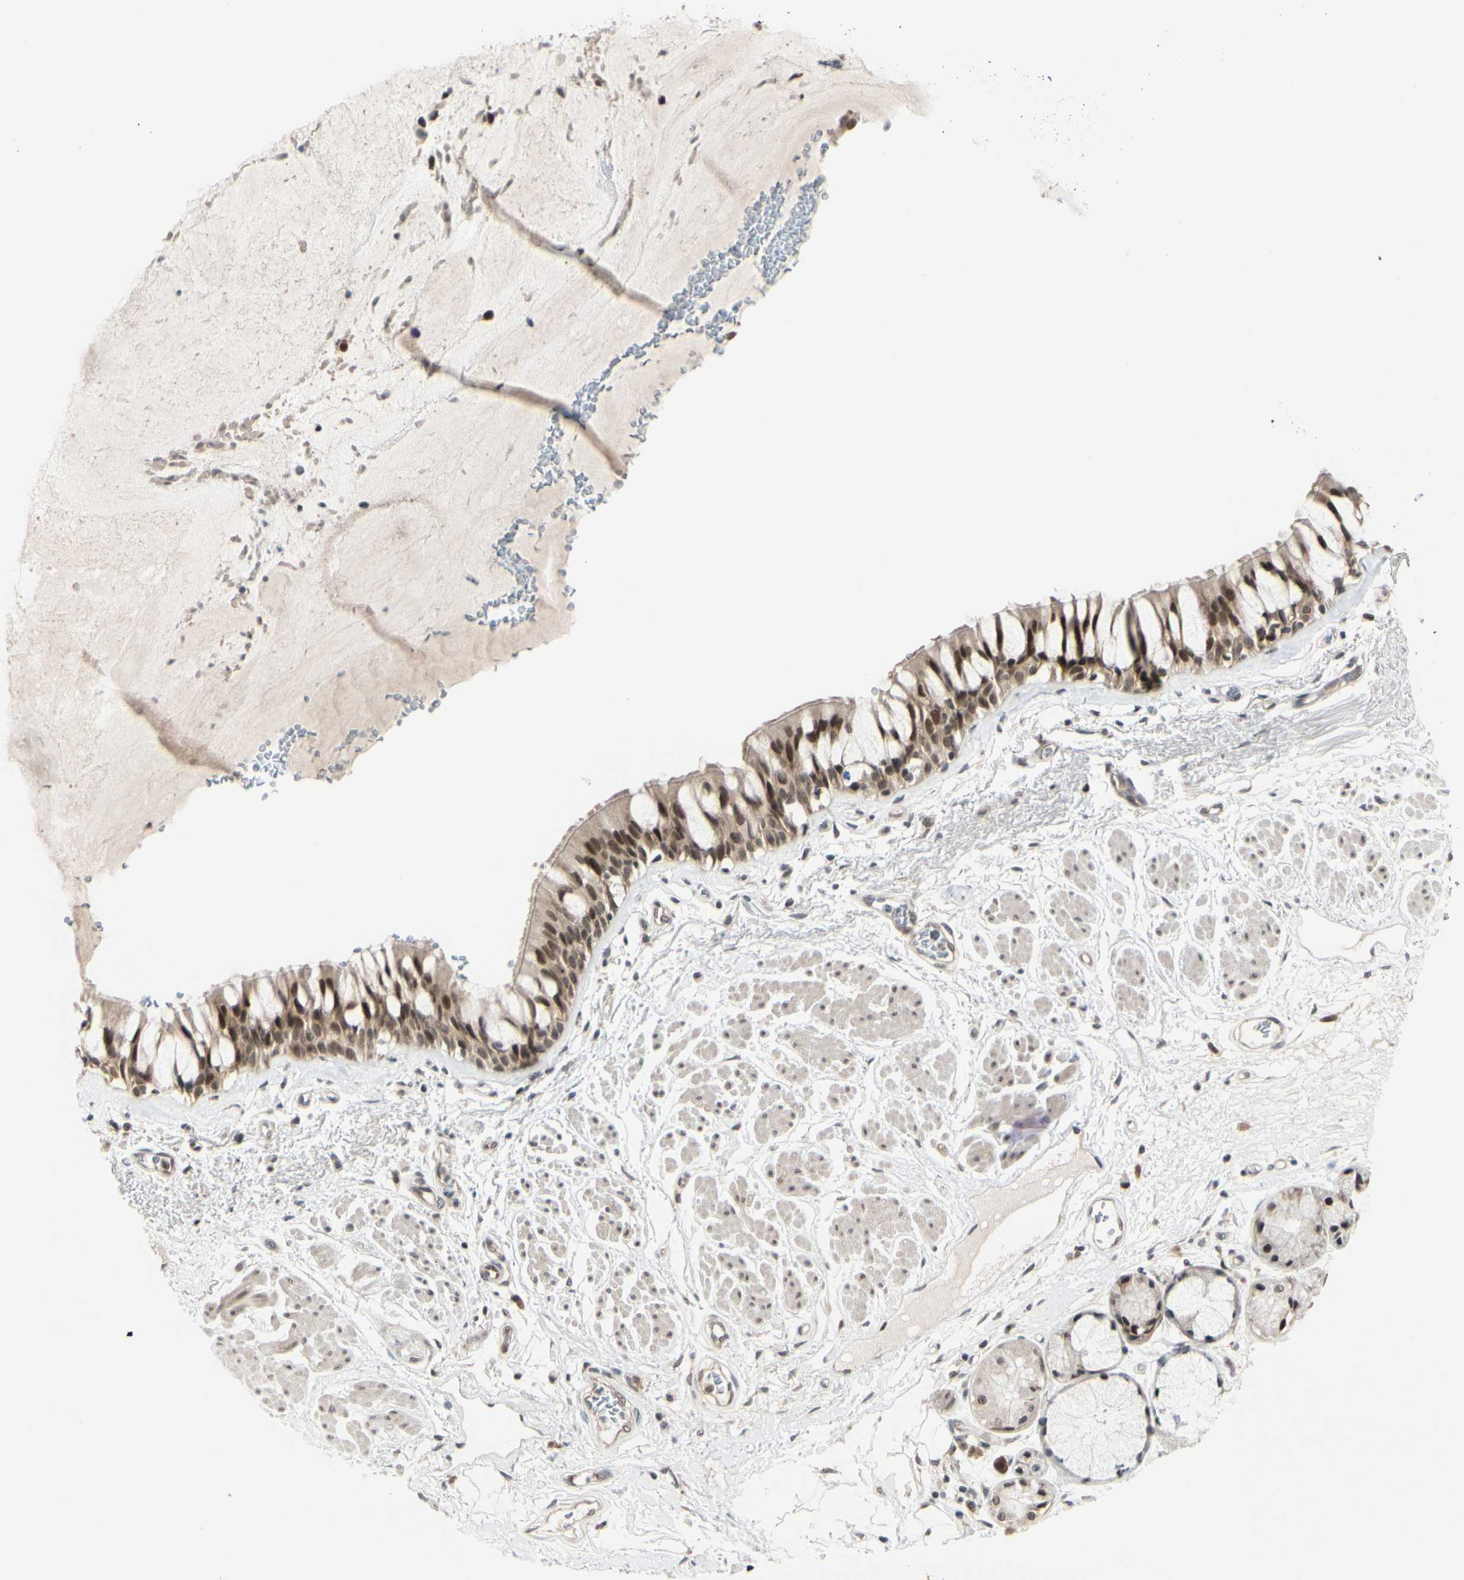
{"staining": {"intensity": "moderate", "quantity": "25%-75%", "location": "cytoplasmic/membranous,nuclear"}, "tissue": "bronchus", "cell_type": "Respiratory epithelial cells", "image_type": "normal", "snomed": [{"axis": "morphology", "description": "Normal tissue, NOS"}, {"axis": "topography", "description": "Bronchus"}], "caption": "The immunohistochemical stain highlights moderate cytoplasmic/membranous,nuclear expression in respiratory epithelial cells of unremarkable bronchus. Immunohistochemistry (ihc) stains the protein in brown and the nuclei are stained blue.", "gene": "BRMS1", "patient": {"sex": "male", "age": 66}}